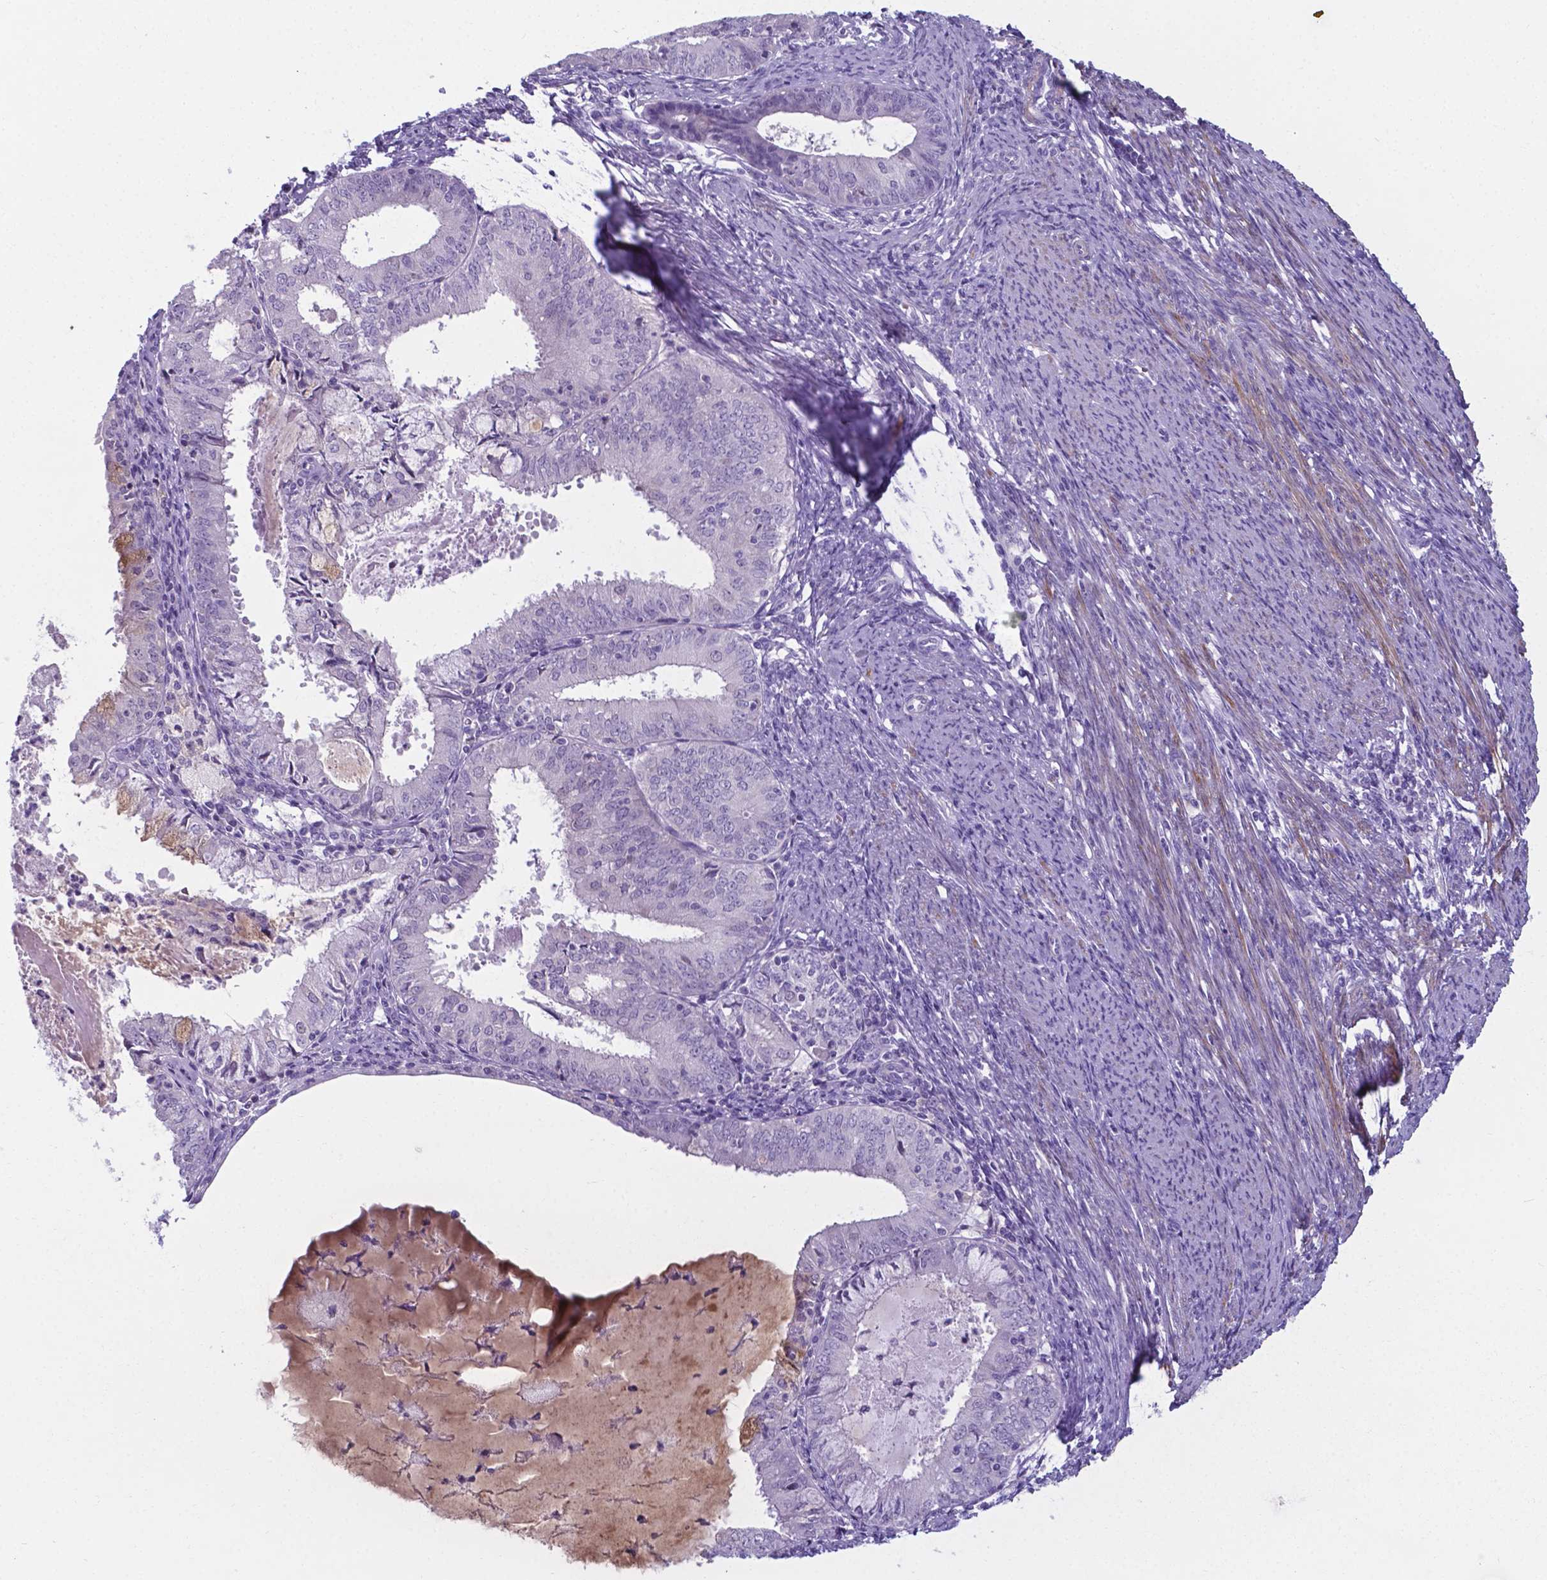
{"staining": {"intensity": "negative", "quantity": "none", "location": "none"}, "tissue": "endometrial cancer", "cell_type": "Tumor cells", "image_type": "cancer", "snomed": [{"axis": "morphology", "description": "Adenocarcinoma, NOS"}, {"axis": "topography", "description": "Endometrium"}], "caption": "Human endometrial cancer stained for a protein using immunohistochemistry displays no expression in tumor cells.", "gene": "AP5B1", "patient": {"sex": "female", "age": 57}}